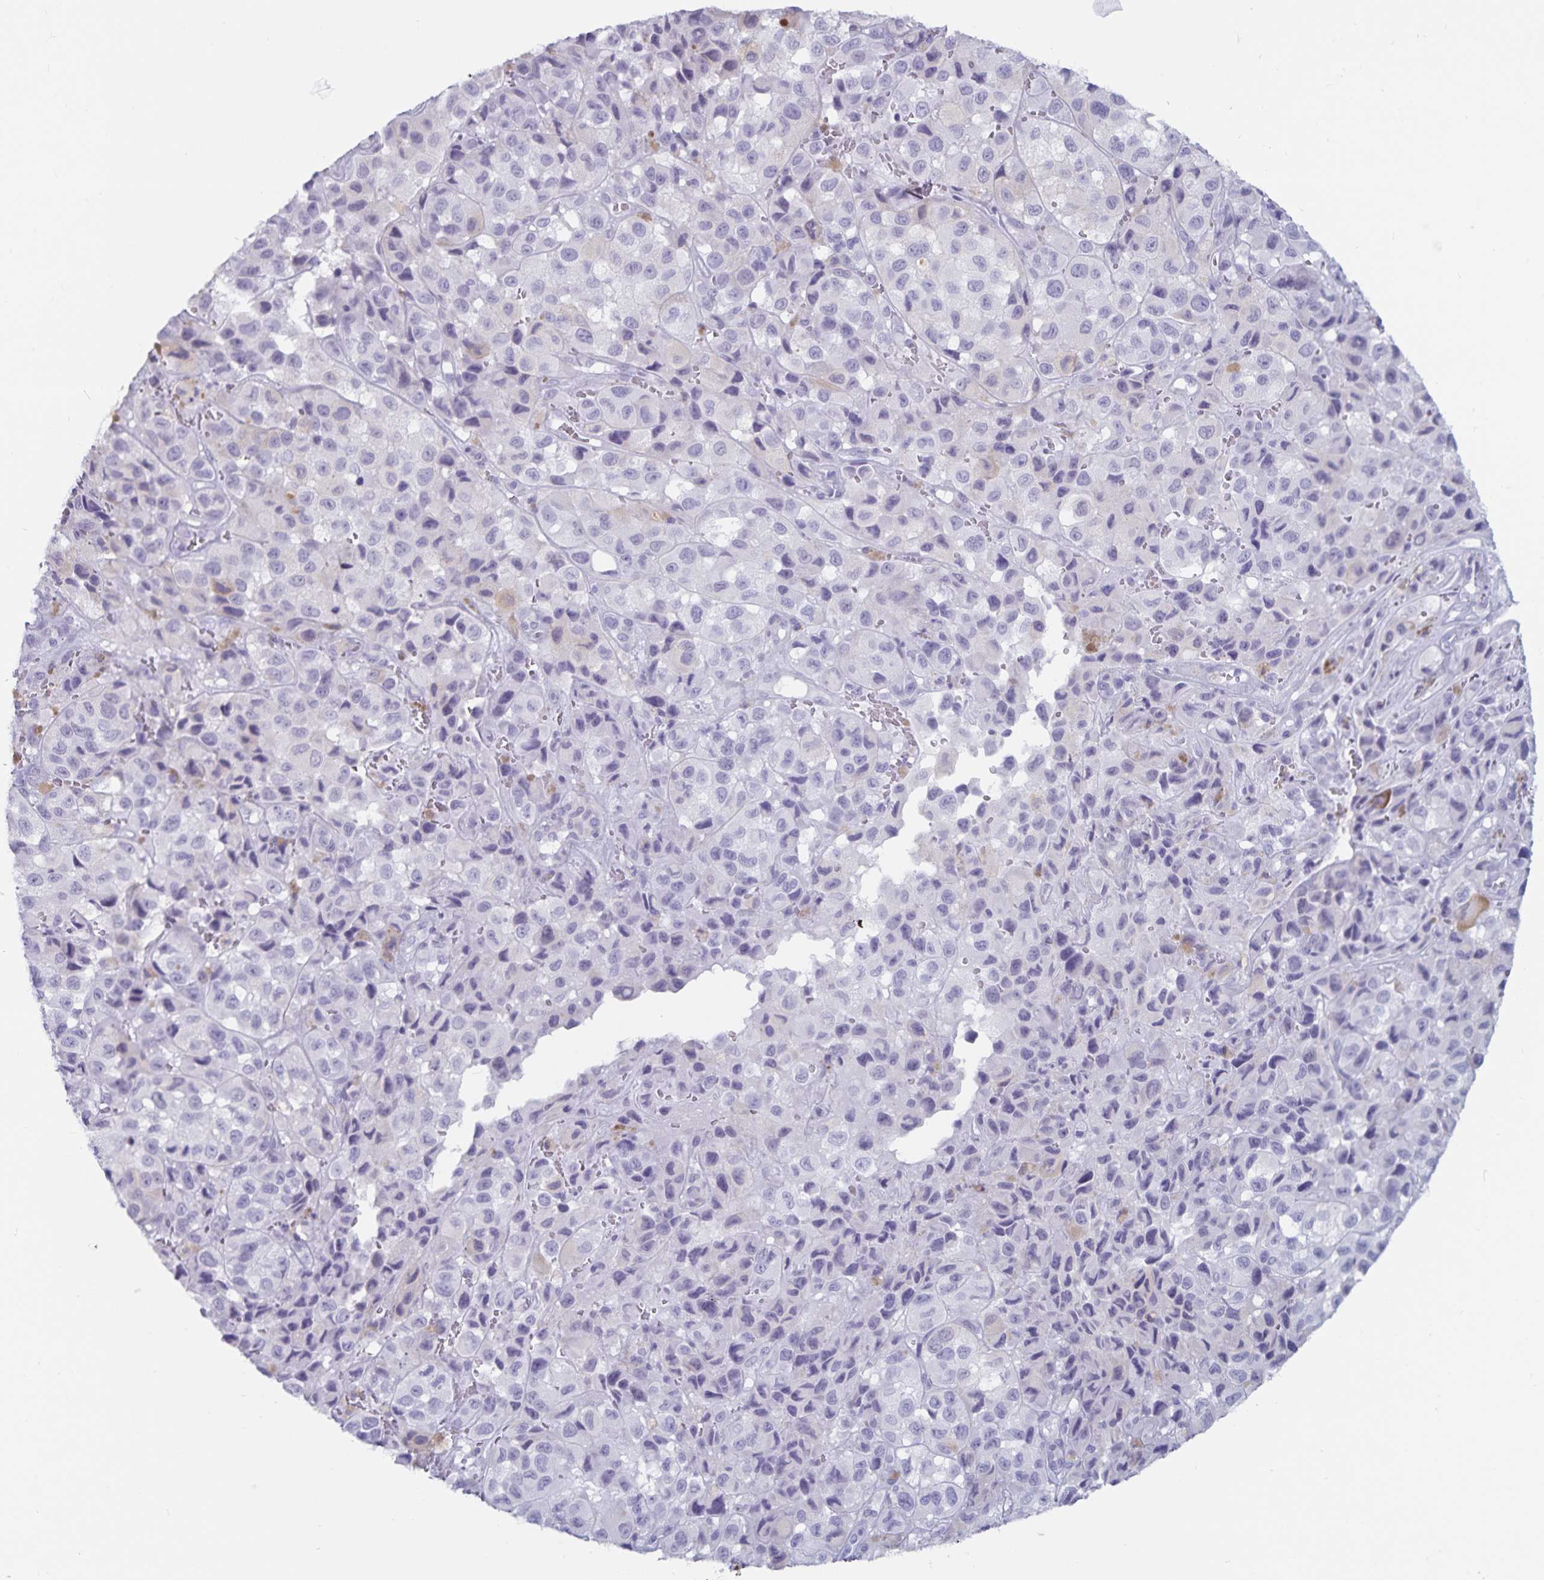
{"staining": {"intensity": "negative", "quantity": "none", "location": "none"}, "tissue": "melanoma", "cell_type": "Tumor cells", "image_type": "cancer", "snomed": [{"axis": "morphology", "description": "Malignant melanoma, NOS"}, {"axis": "topography", "description": "Skin"}], "caption": "Histopathology image shows no protein positivity in tumor cells of malignant melanoma tissue.", "gene": "GPR137", "patient": {"sex": "male", "age": 93}}